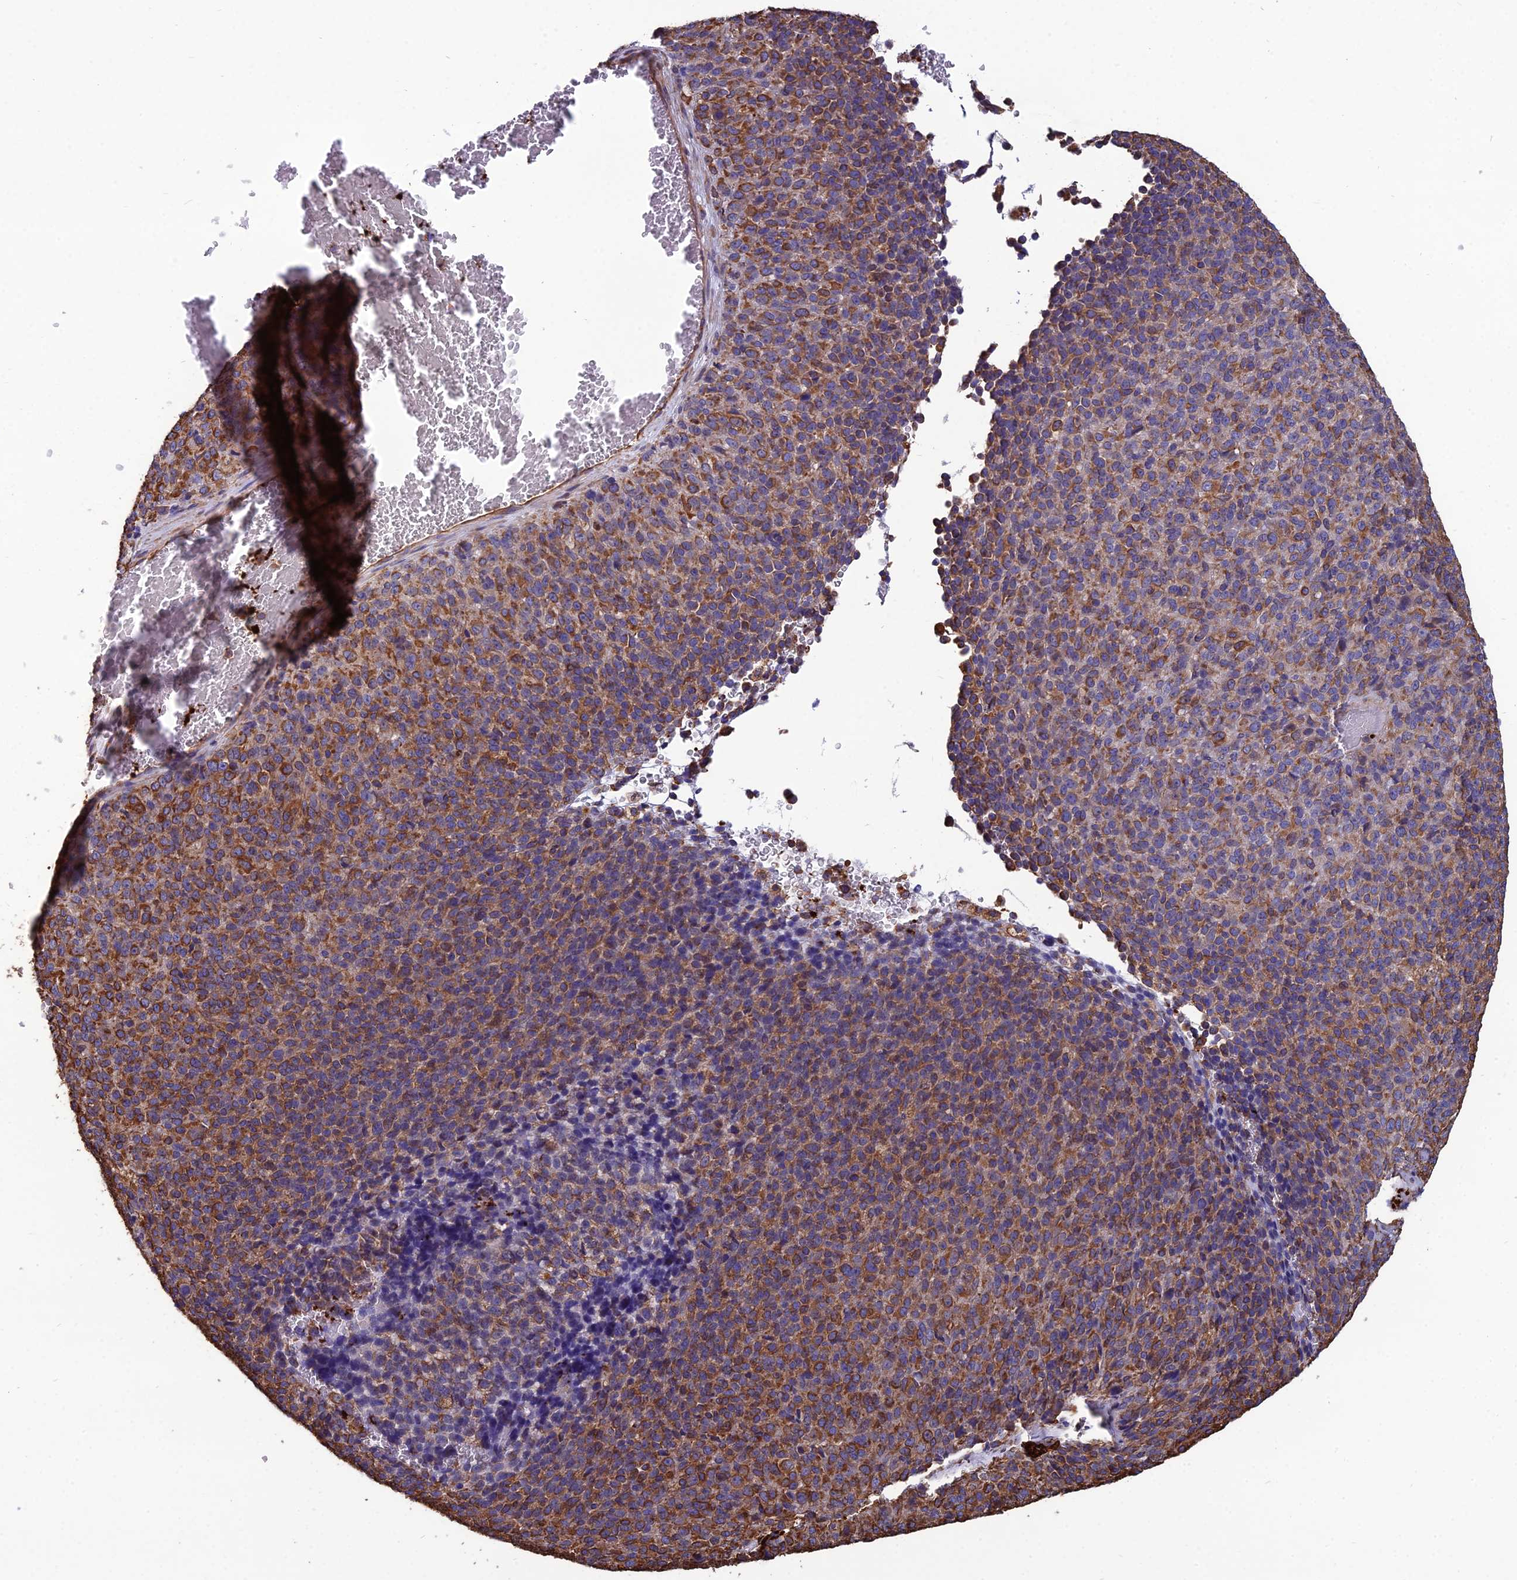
{"staining": {"intensity": "strong", "quantity": ">75%", "location": "cytoplasmic/membranous"}, "tissue": "melanoma", "cell_type": "Tumor cells", "image_type": "cancer", "snomed": [{"axis": "morphology", "description": "Malignant melanoma, Metastatic site"}, {"axis": "topography", "description": "Brain"}], "caption": "This image exhibits immunohistochemistry staining of melanoma, with high strong cytoplasmic/membranous expression in approximately >75% of tumor cells.", "gene": "PSMD11", "patient": {"sex": "female", "age": 56}}